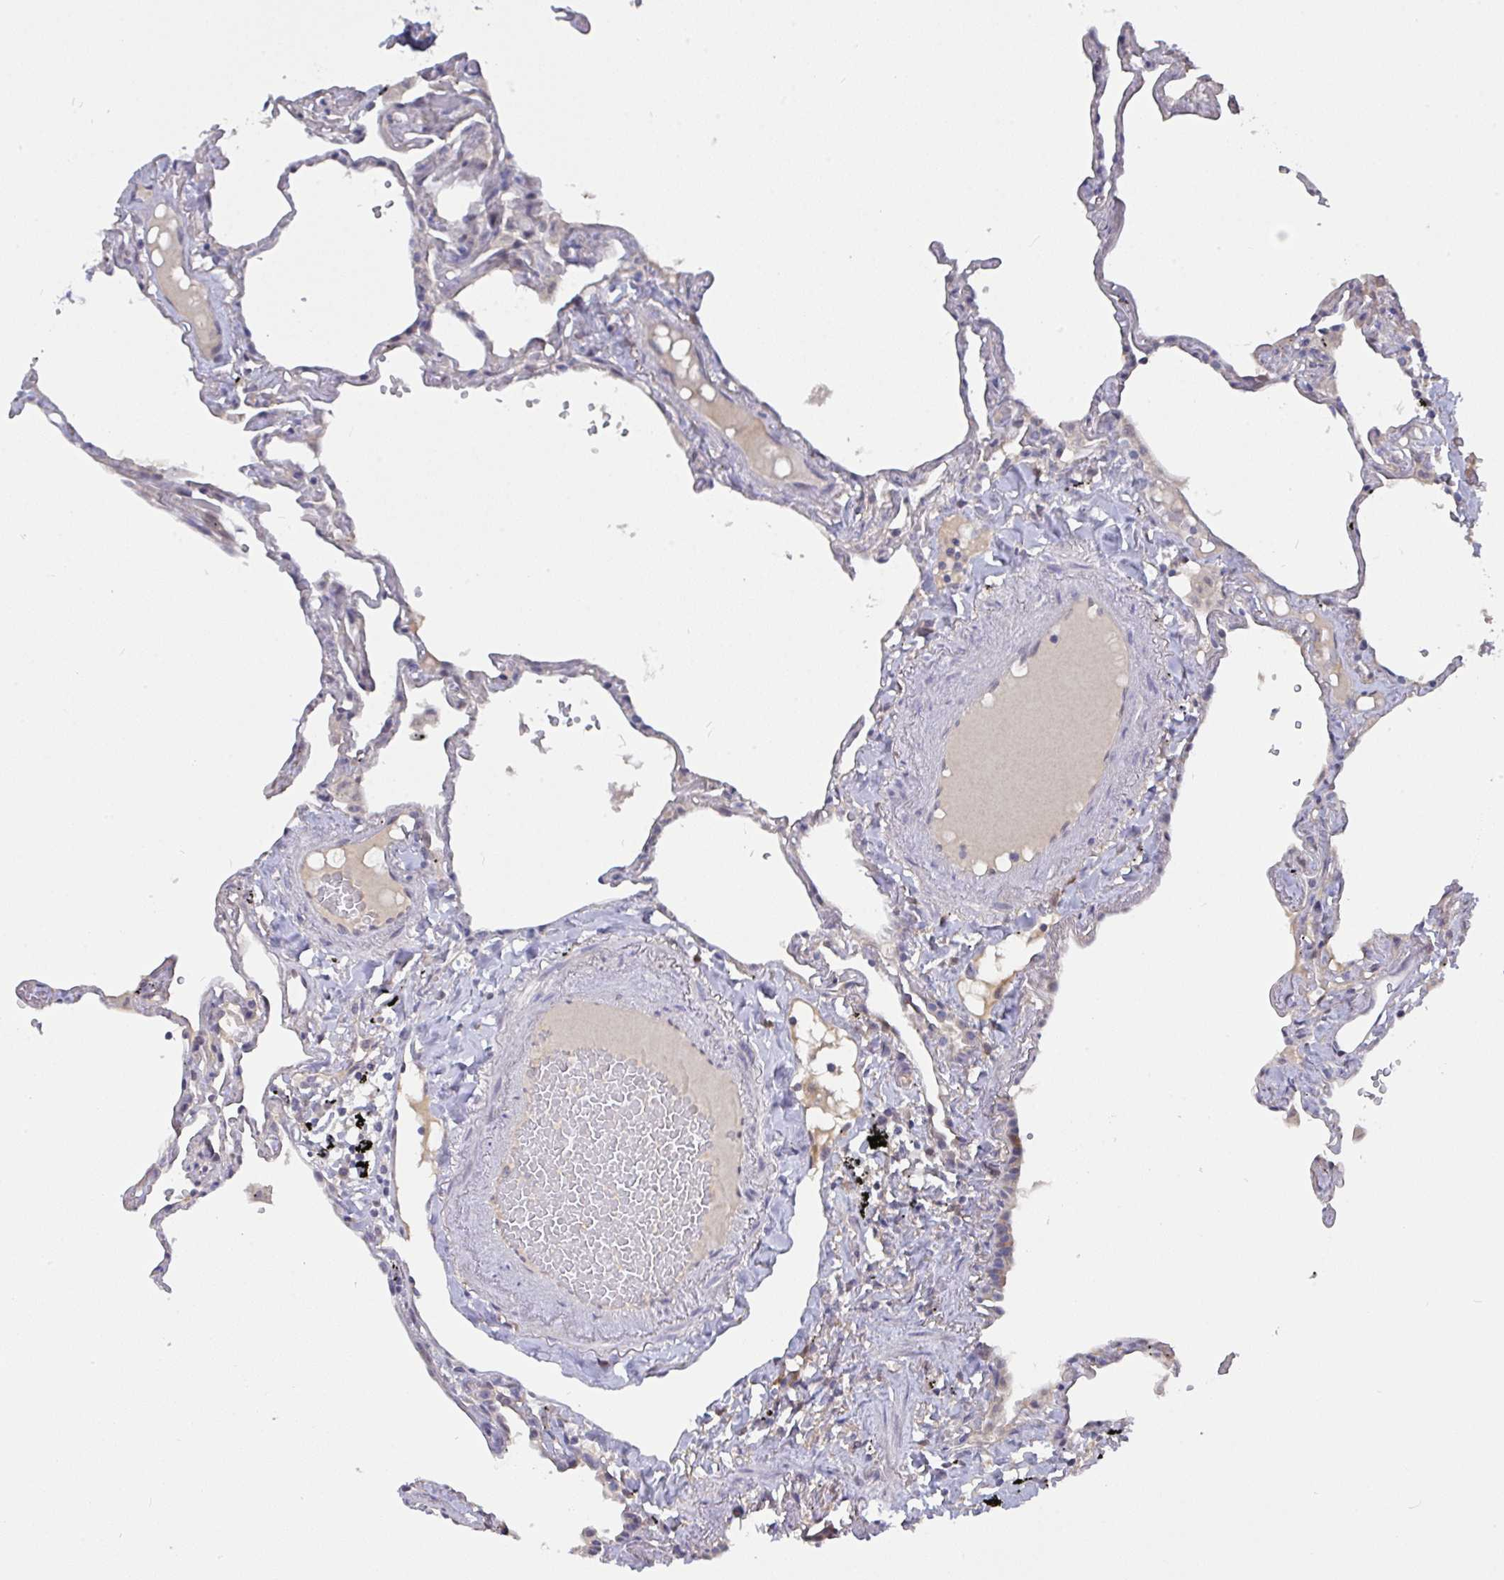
{"staining": {"intensity": "negative", "quantity": "none", "location": "none"}, "tissue": "lung", "cell_type": "Alveolar cells", "image_type": "normal", "snomed": [{"axis": "morphology", "description": "Normal tissue, NOS"}, {"axis": "topography", "description": "Lung"}], "caption": "A photomicrograph of lung stained for a protein displays no brown staining in alveolar cells. (IHC, brightfield microscopy, high magnification).", "gene": "L3HYPDH", "patient": {"sex": "female", "age": 67}}